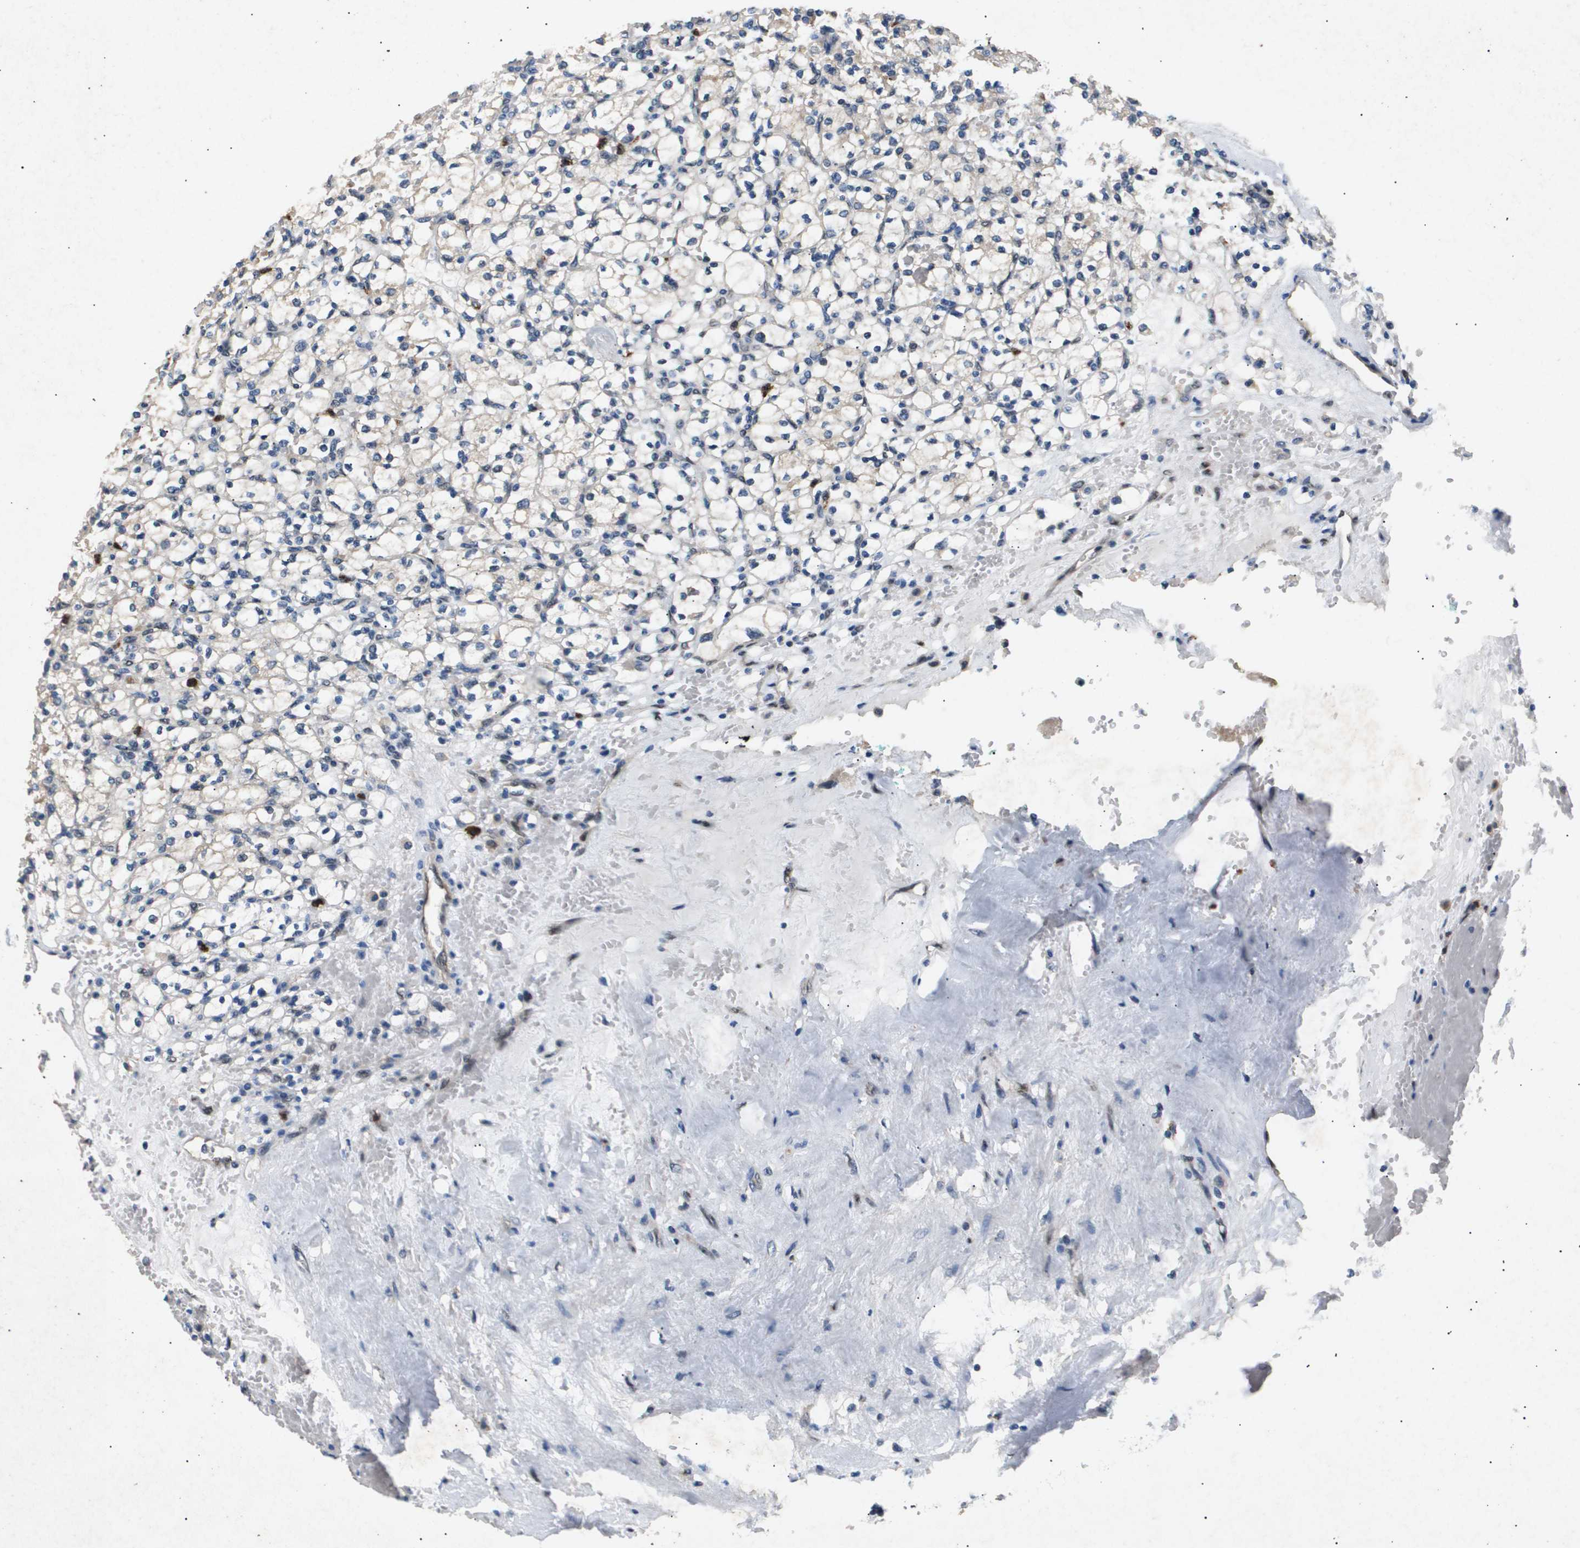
{"staining": {"intensity": "negative", "quantity": "none", "location": "none"}, "tissue": "renal cancer", "cell_type": "Tumor cells", "image_type": "cancer", "snomed": [{"axis": "morphology", "description": "Adenocarcinoma, NOS"}, {"axis": "topography", "description": "Kidney"}], "caption": "Tumor cells show no significant staining in renal adenocarcinoma.", "gene": "ERG", "patient": {"sex": "female", "age": 83}}